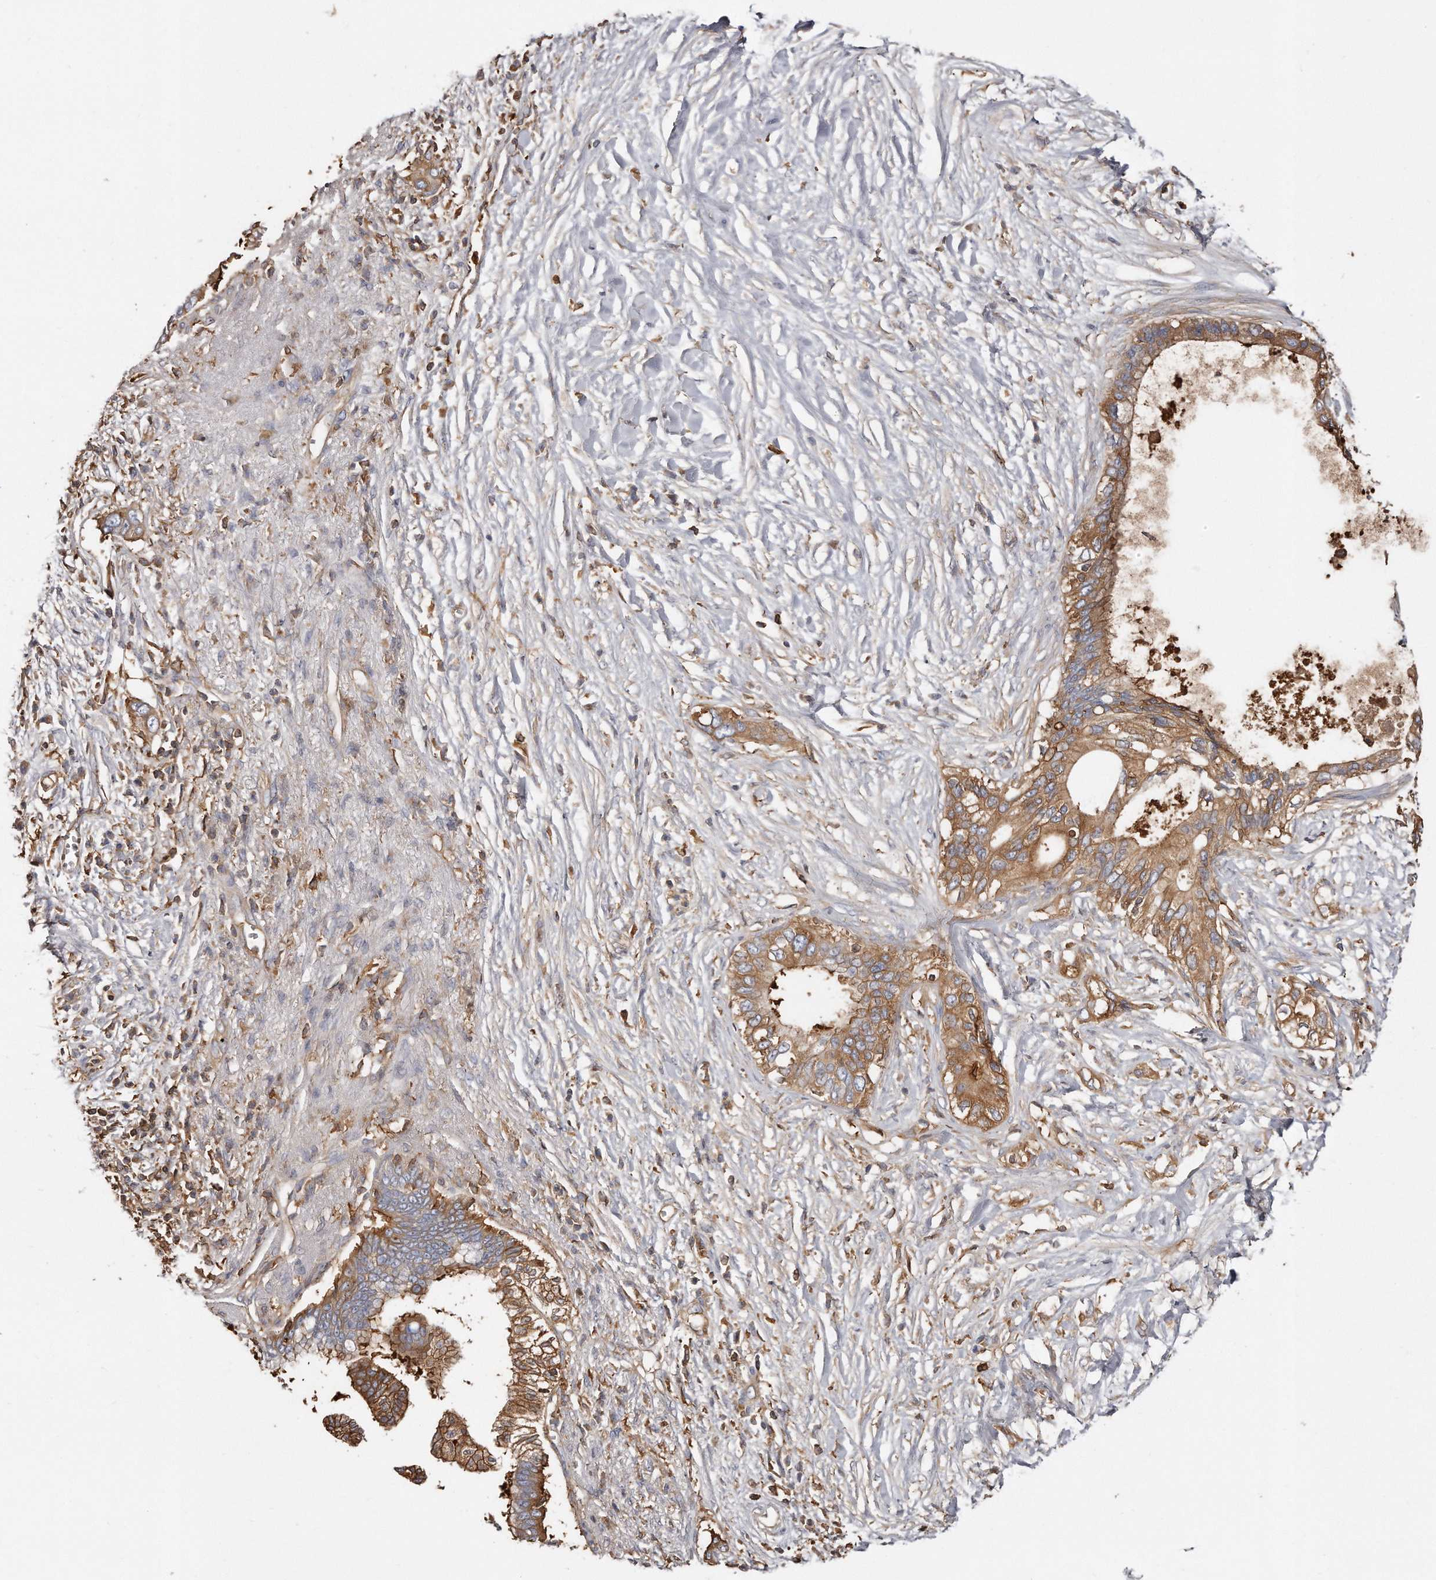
{"staining": {"intensity": "moderate", "quantity": ">75%", "location": "cytoplasmic/membranous"}, "tissue": "pancreatic cancer", "cell_type": "Tumor cells", "image_type": "cancer", "snomed": [{"axis": "morphology", "description": "Normal tissue, NOS"}, {"axis": "morphology", "description": "Adenocarcinoma, NOS"}, {"axis": "topography", "description": "Pancreas"}, {"axis": "topography", "description": "Peripheral nerve tissue"}], "caption": "Tumor cells demonstrate medium levels of moderate cytoplasmic/membranous staining in approximately >75% of cells in pancreatic cancer (adenocarcinoma). The staining was performed using DAB, with brown indicating positive protein expression. Nuclei are stained blue with hematoxylin.", "gene": "CAP1", "patient": {"sex": "male", "age": 59}}